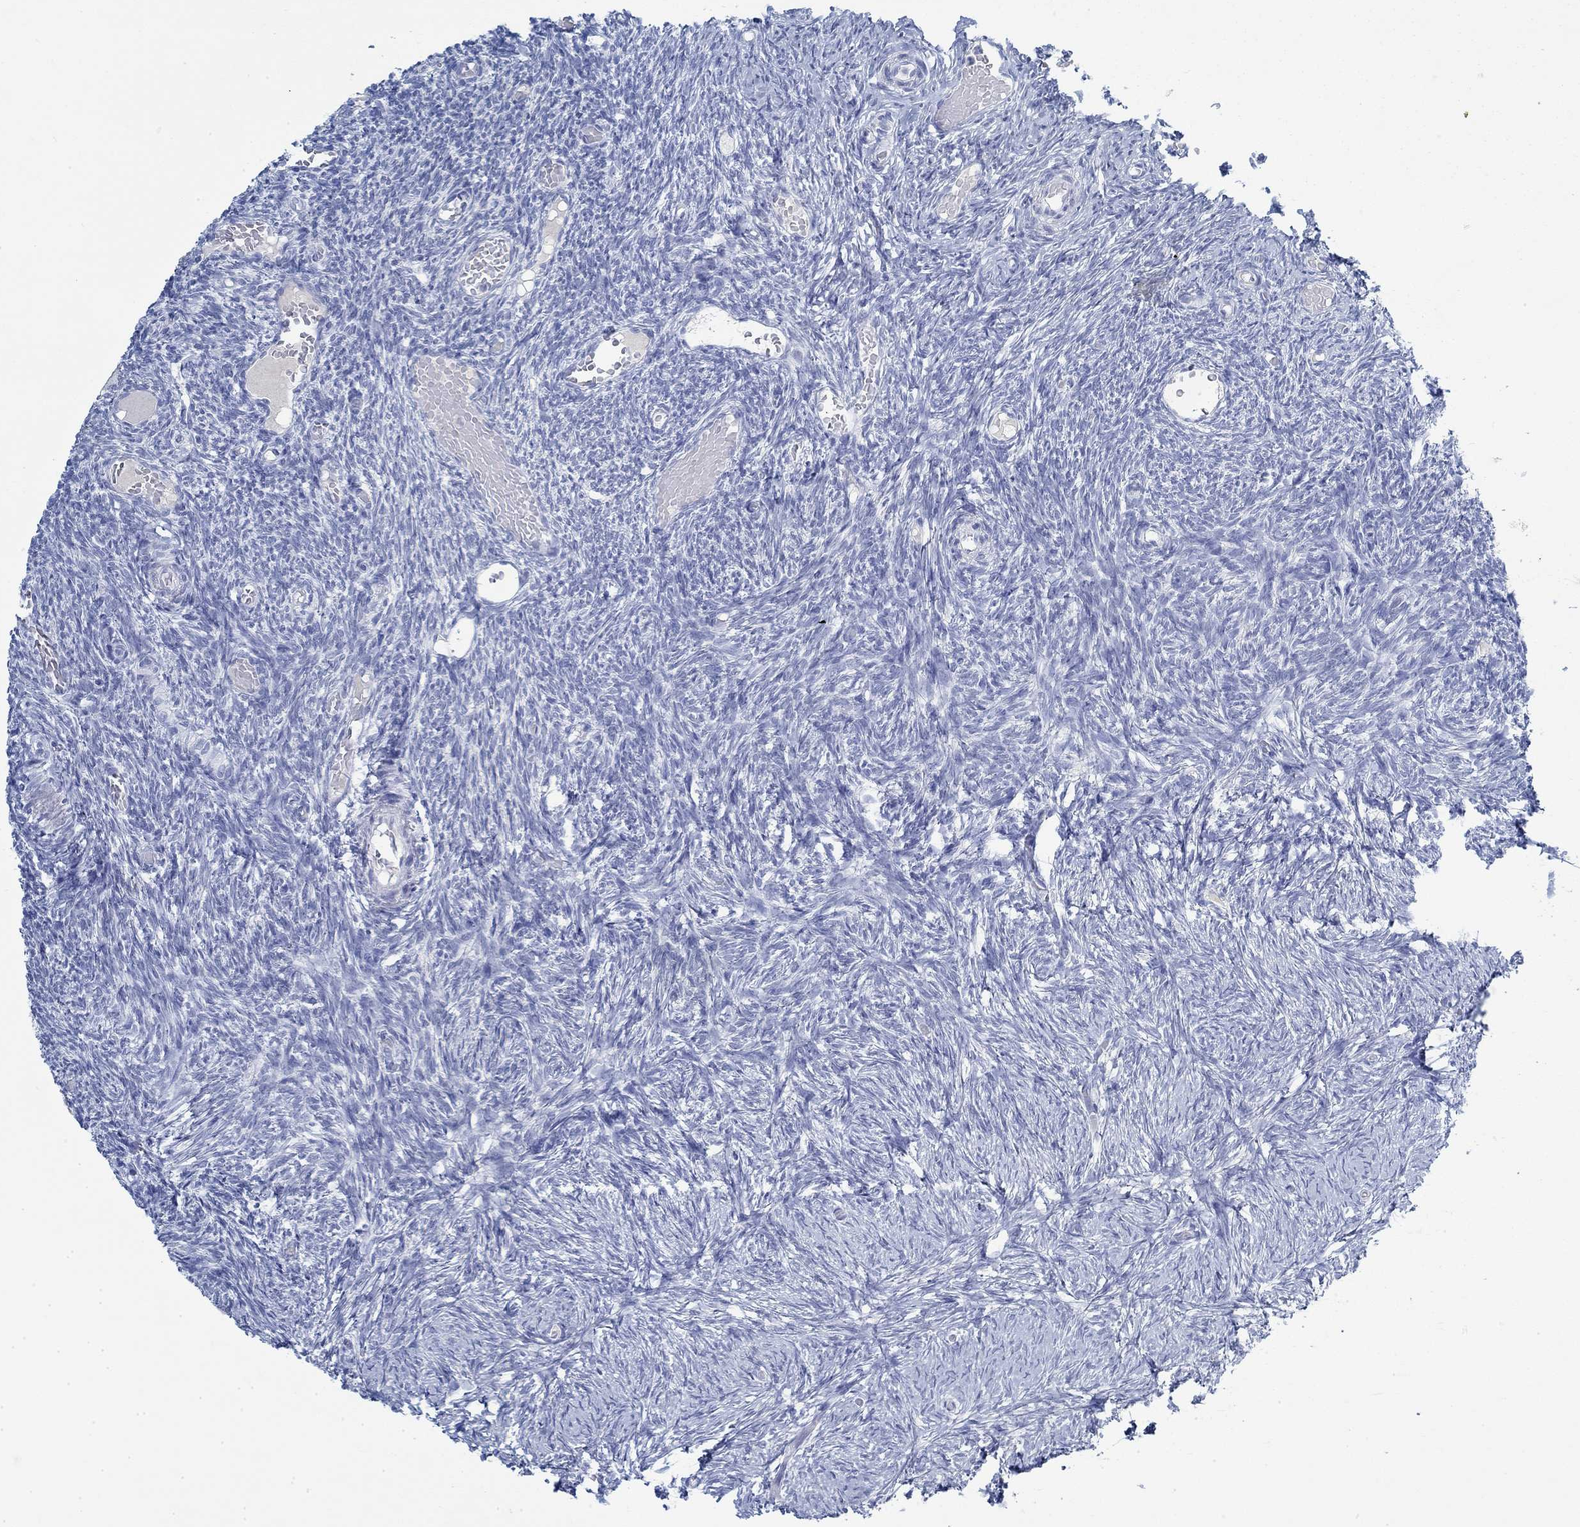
{"staining": {"intensity": "negative", "quantity": "none", "location": "none"}, "tissue": "ovary", "cell_type": "Follicle cells", "image_type": "normal", "snomed": [{"axis": "morphology", "description": "Normal tissue, NOS"}, {"axis": "topography", "description": "Ovary"}], "caption": "The image demonstrates no staining of follicle cells in unremarkable ovary.", "gene": "PAX9", "patient": {"sex": "female", "age": 39}}